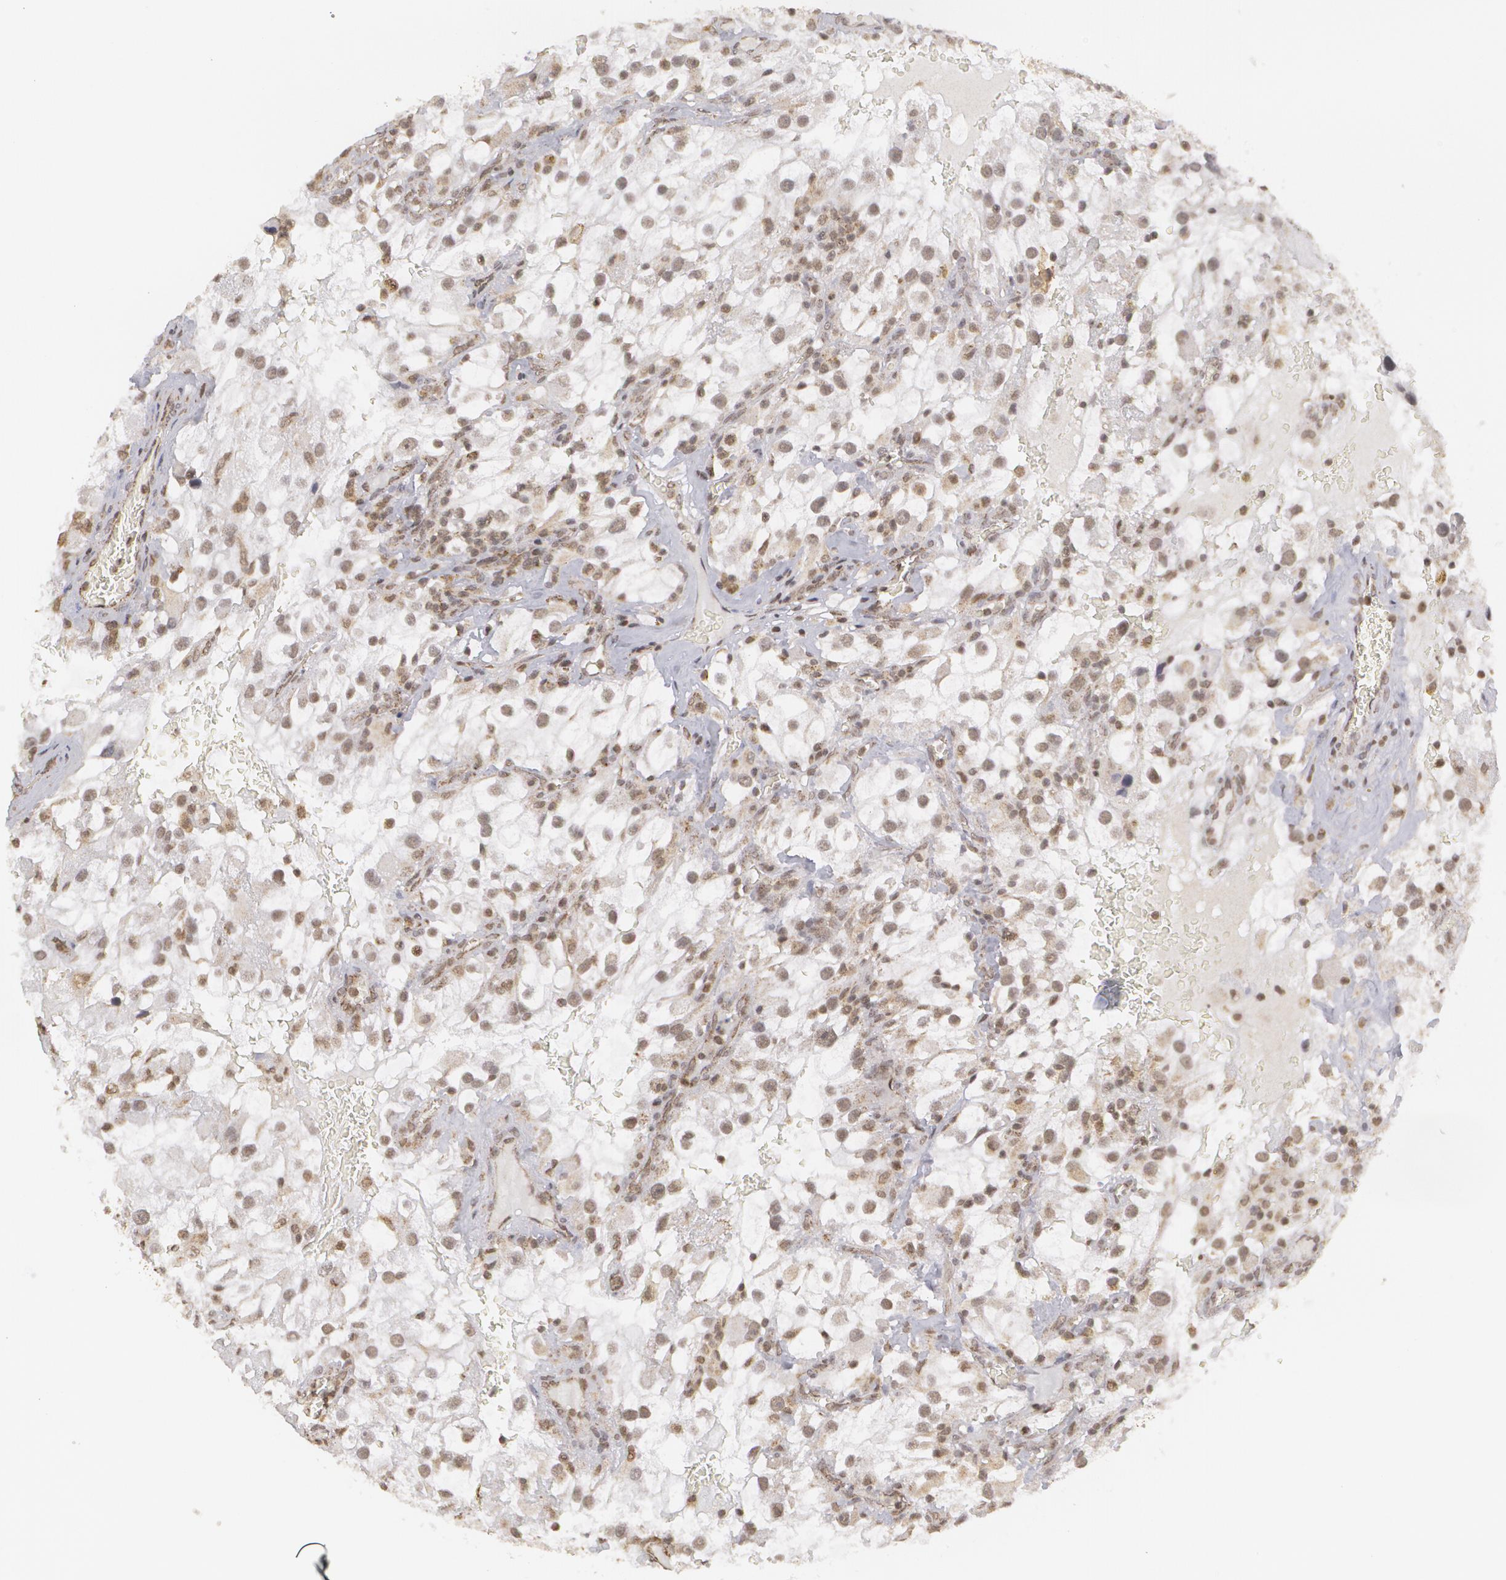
{"staining": {"intensity": "weak", "quantity": ">75%", "location": "nuclear"}, "tissue": "renal cancer", "cell_type": "Tumor cells", "image_type": "cancer", "snomed": [{"axis": "morphology", "description": "Adenocarcinoma, NOS"}, {"axis": "topography", "description": "Kidney"}], "caption": "A brown stain labels weak nuclear expression of a protein in human renal adenocarcinoma tumor cells.", "gene": "MXD1", "patient": {"sex": "female", "age": 52}}